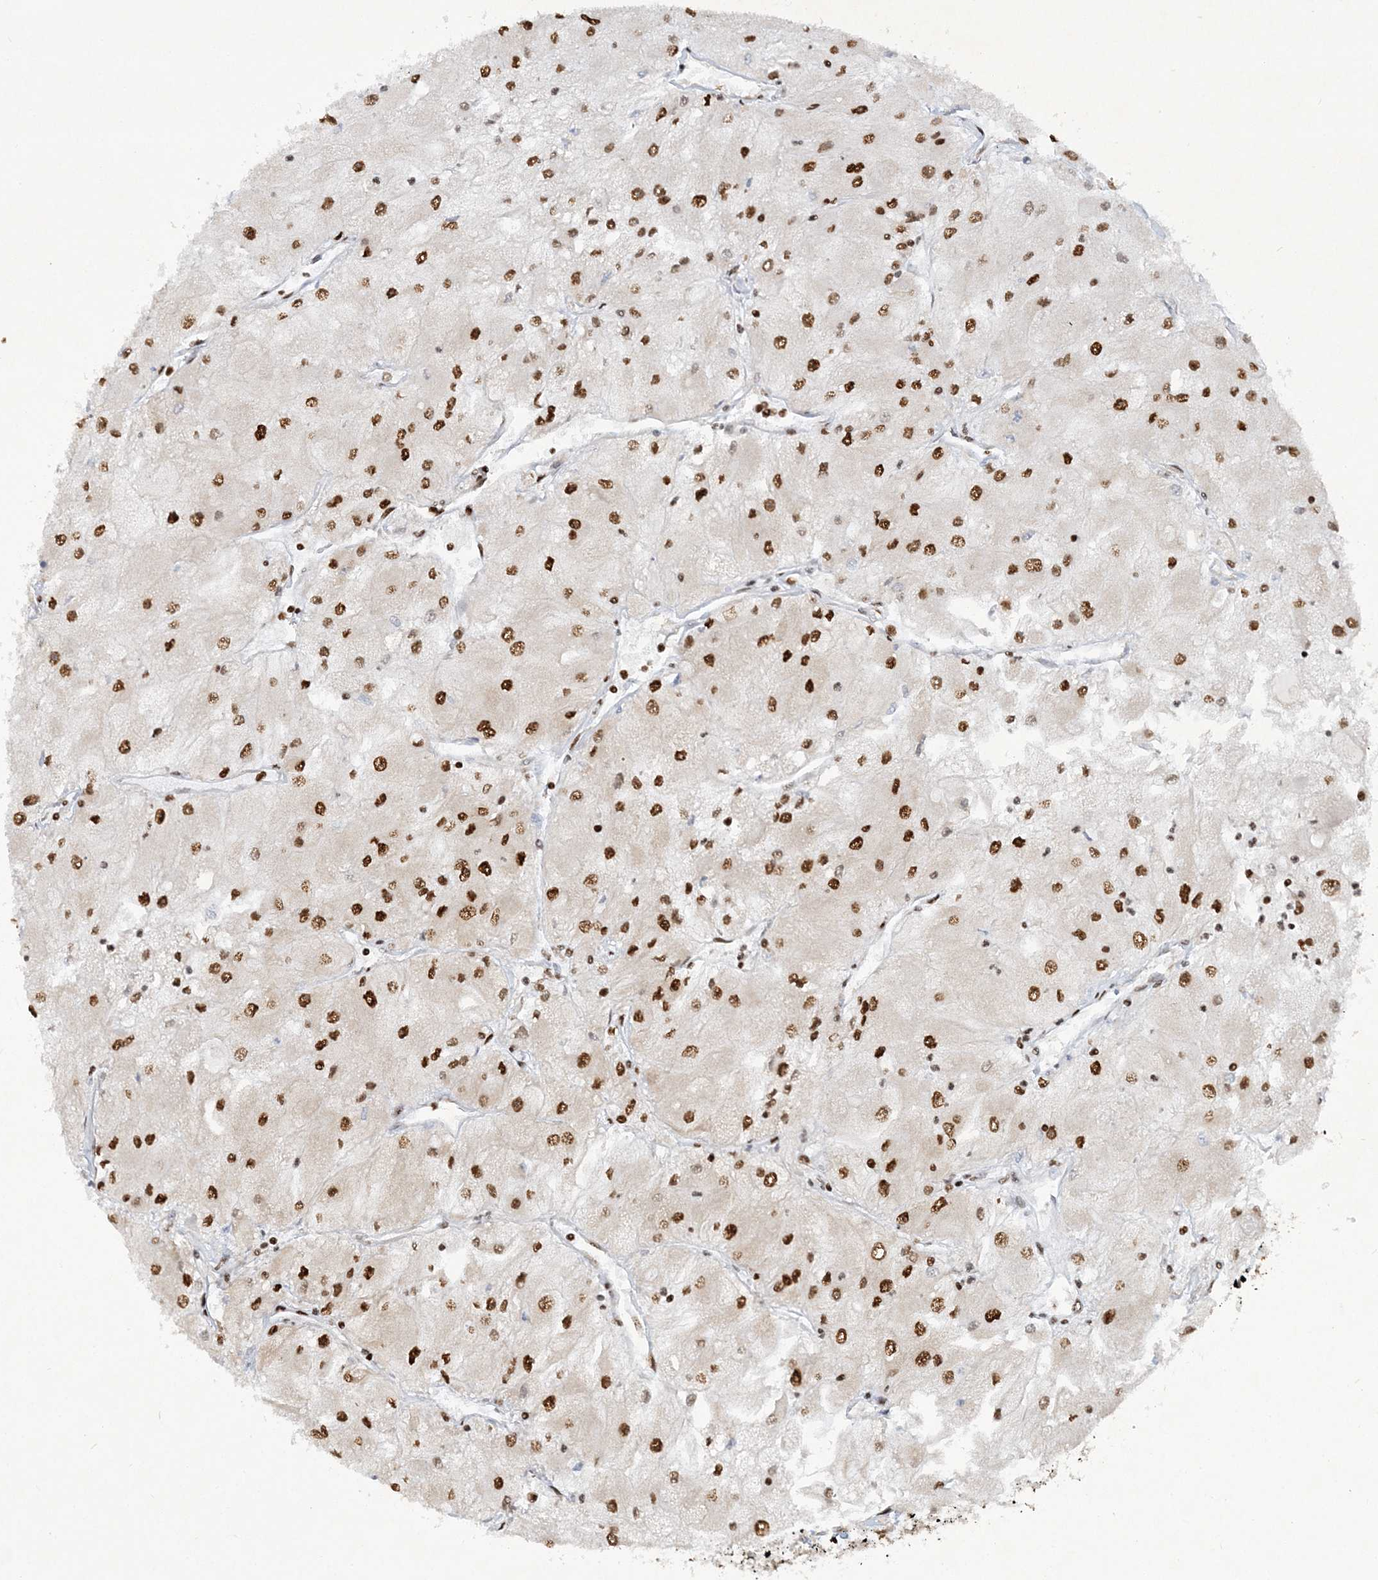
{"staining": {"intensity": "moderate", "quantity": ">75%", "location": "nuclear"}, "tissue": "renal cancer", "cell_type": "Tumor cells", "image_type": "cancer", "snomed": [{"axis": "morphology", "description": "Adenocarcinoma, NOS"}, {"axis": "topography", "description": "Kidney"}], "caption": "The immunohistochemical stain shows moderate nuclear expression in tumor cells of adenocarcinoma (renal) tissue. (IHC, brightfield microscopy, high magnification).", "gene": "DELE1", "patient": {"sex": "male", "age": 80}}